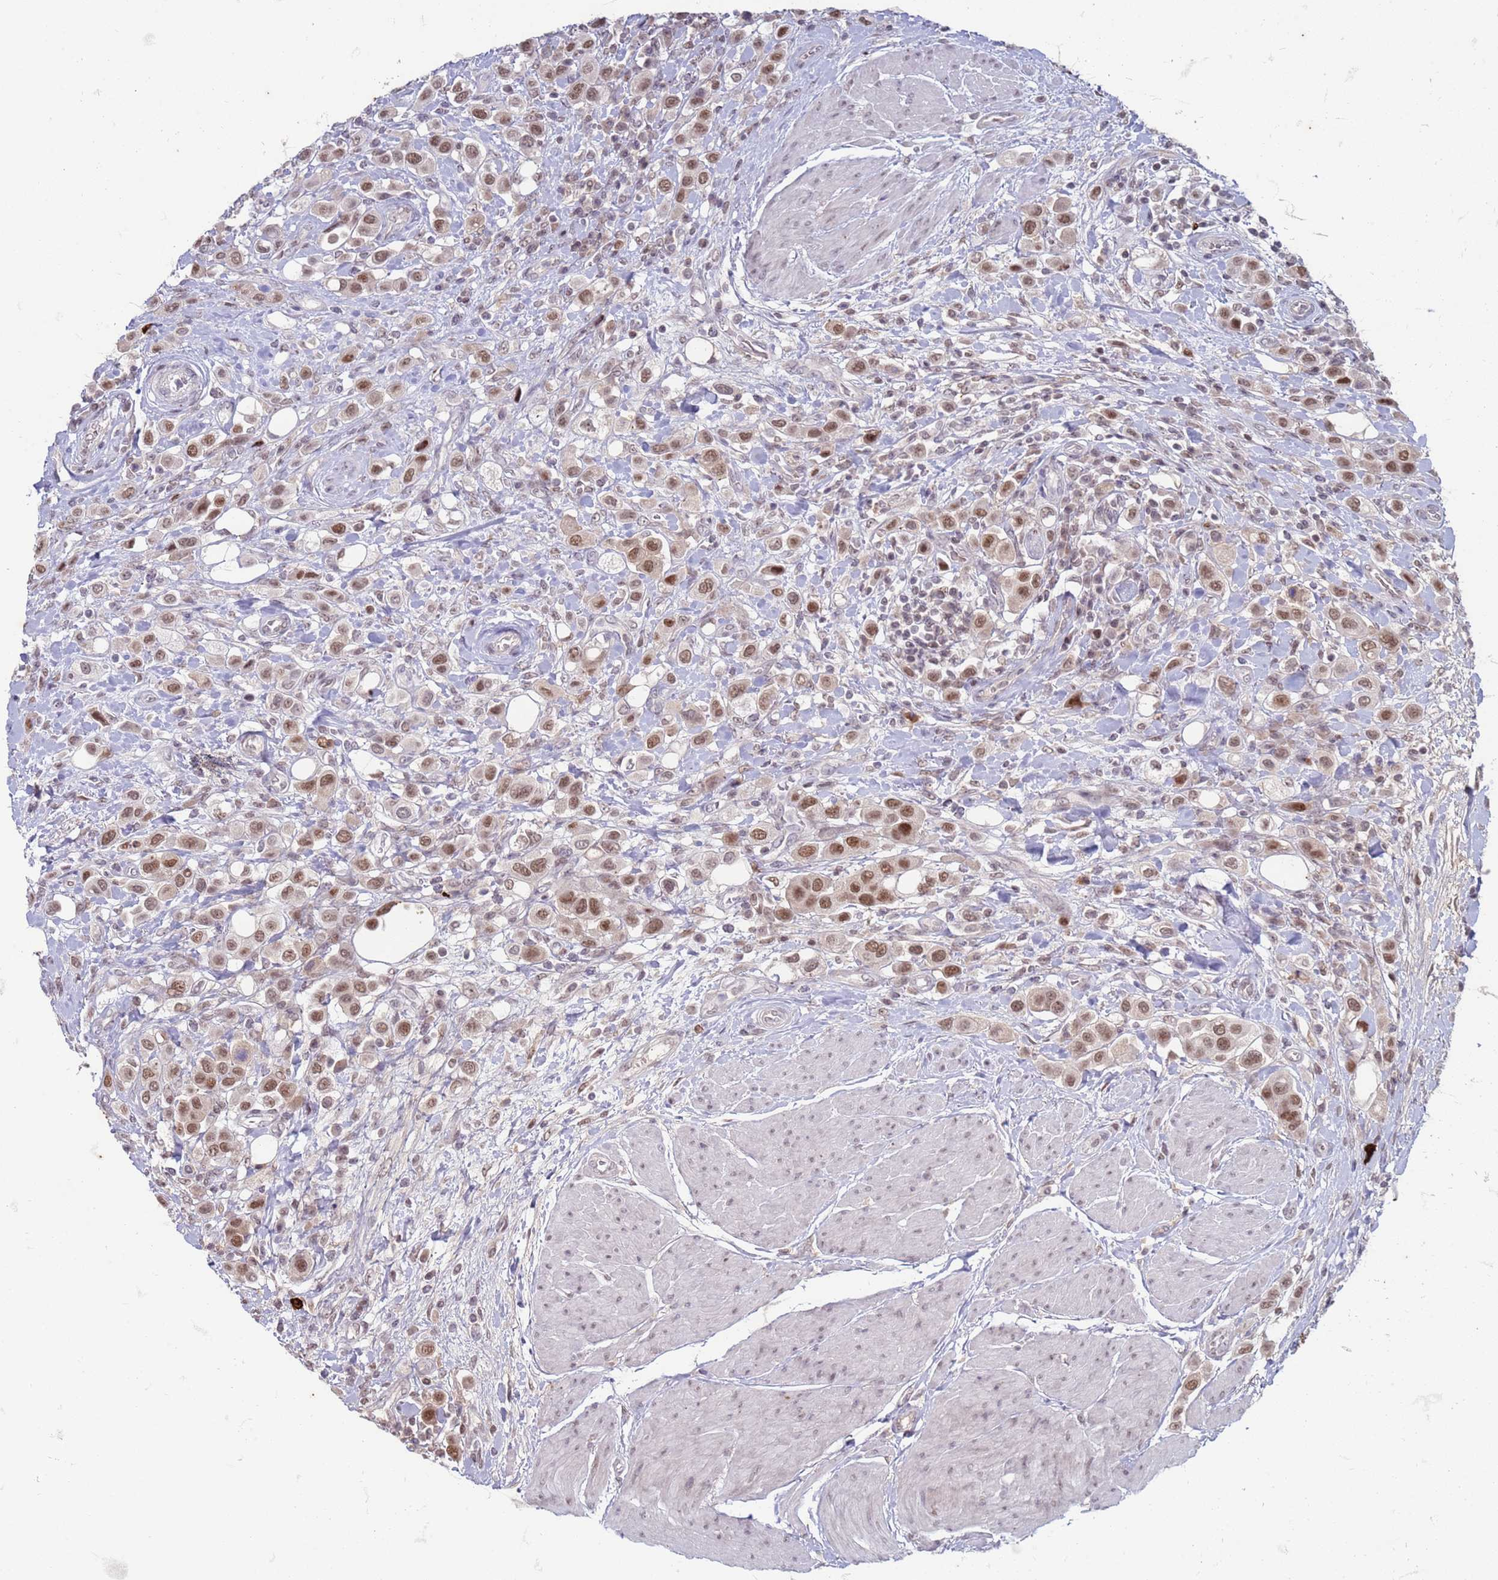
{"staining": {"intensity": "moderate", "quantity": ">75%", "location": "nuclear"}, "tissue": "urothelial cancer", "cell_type": "Tumor cells", "image_type": "cancer", "snomed": [{"axis": "morphology", "description": "Urothelial carcinoma, High grade"}, {"axis": "topography", "description": "Urinary bladder"}], "caption": "Protein analysis of urothelial cancer tissue shows moderate nuclear expression in about >75% of tumor cells.", "gene": "TRMT6", "patient": {"sex": "male", "age": 50}}